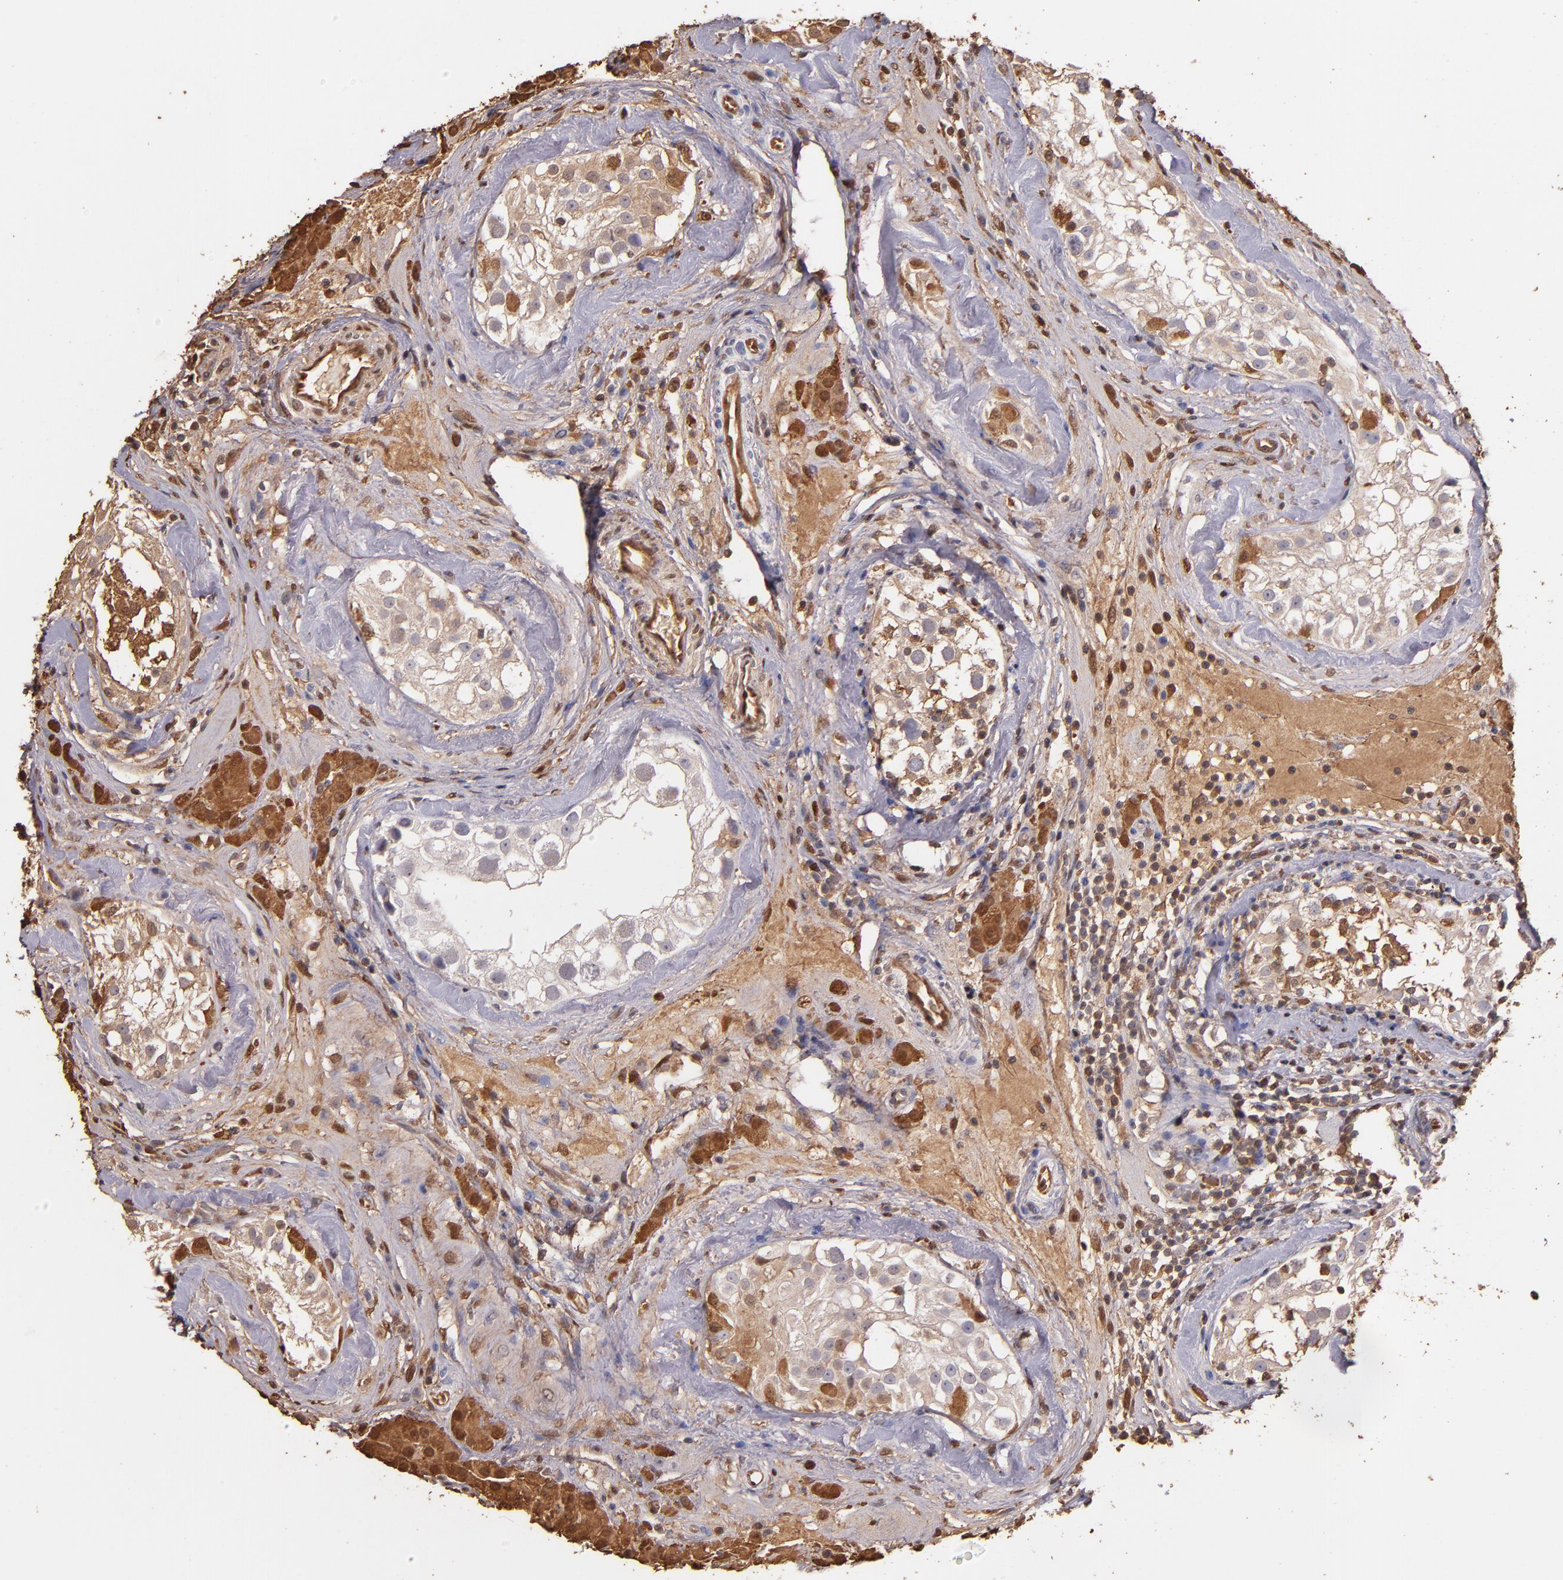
{"staining": {"intensity": "weak", "quantity": "25%-75%", "location": "cytoplasmic/membranous"}, "tissue": "testis", "cell_type": "Cells in seminiferous ducts", "image_type": "normal", "snomed": [{"axis": "morphology", "description": "Normal tissue, NOS"}, {"axis": "topography", "description": "Testis"}], "caption": "Brown immunohistochemical staining in unremarkable testis exhibits weak cytoplasmic/membranous staining in approximately 25%-75% of cells in seminiferous ducts.", "gene": "S100A6", "patient": {"sex": "male", "age": 46}}